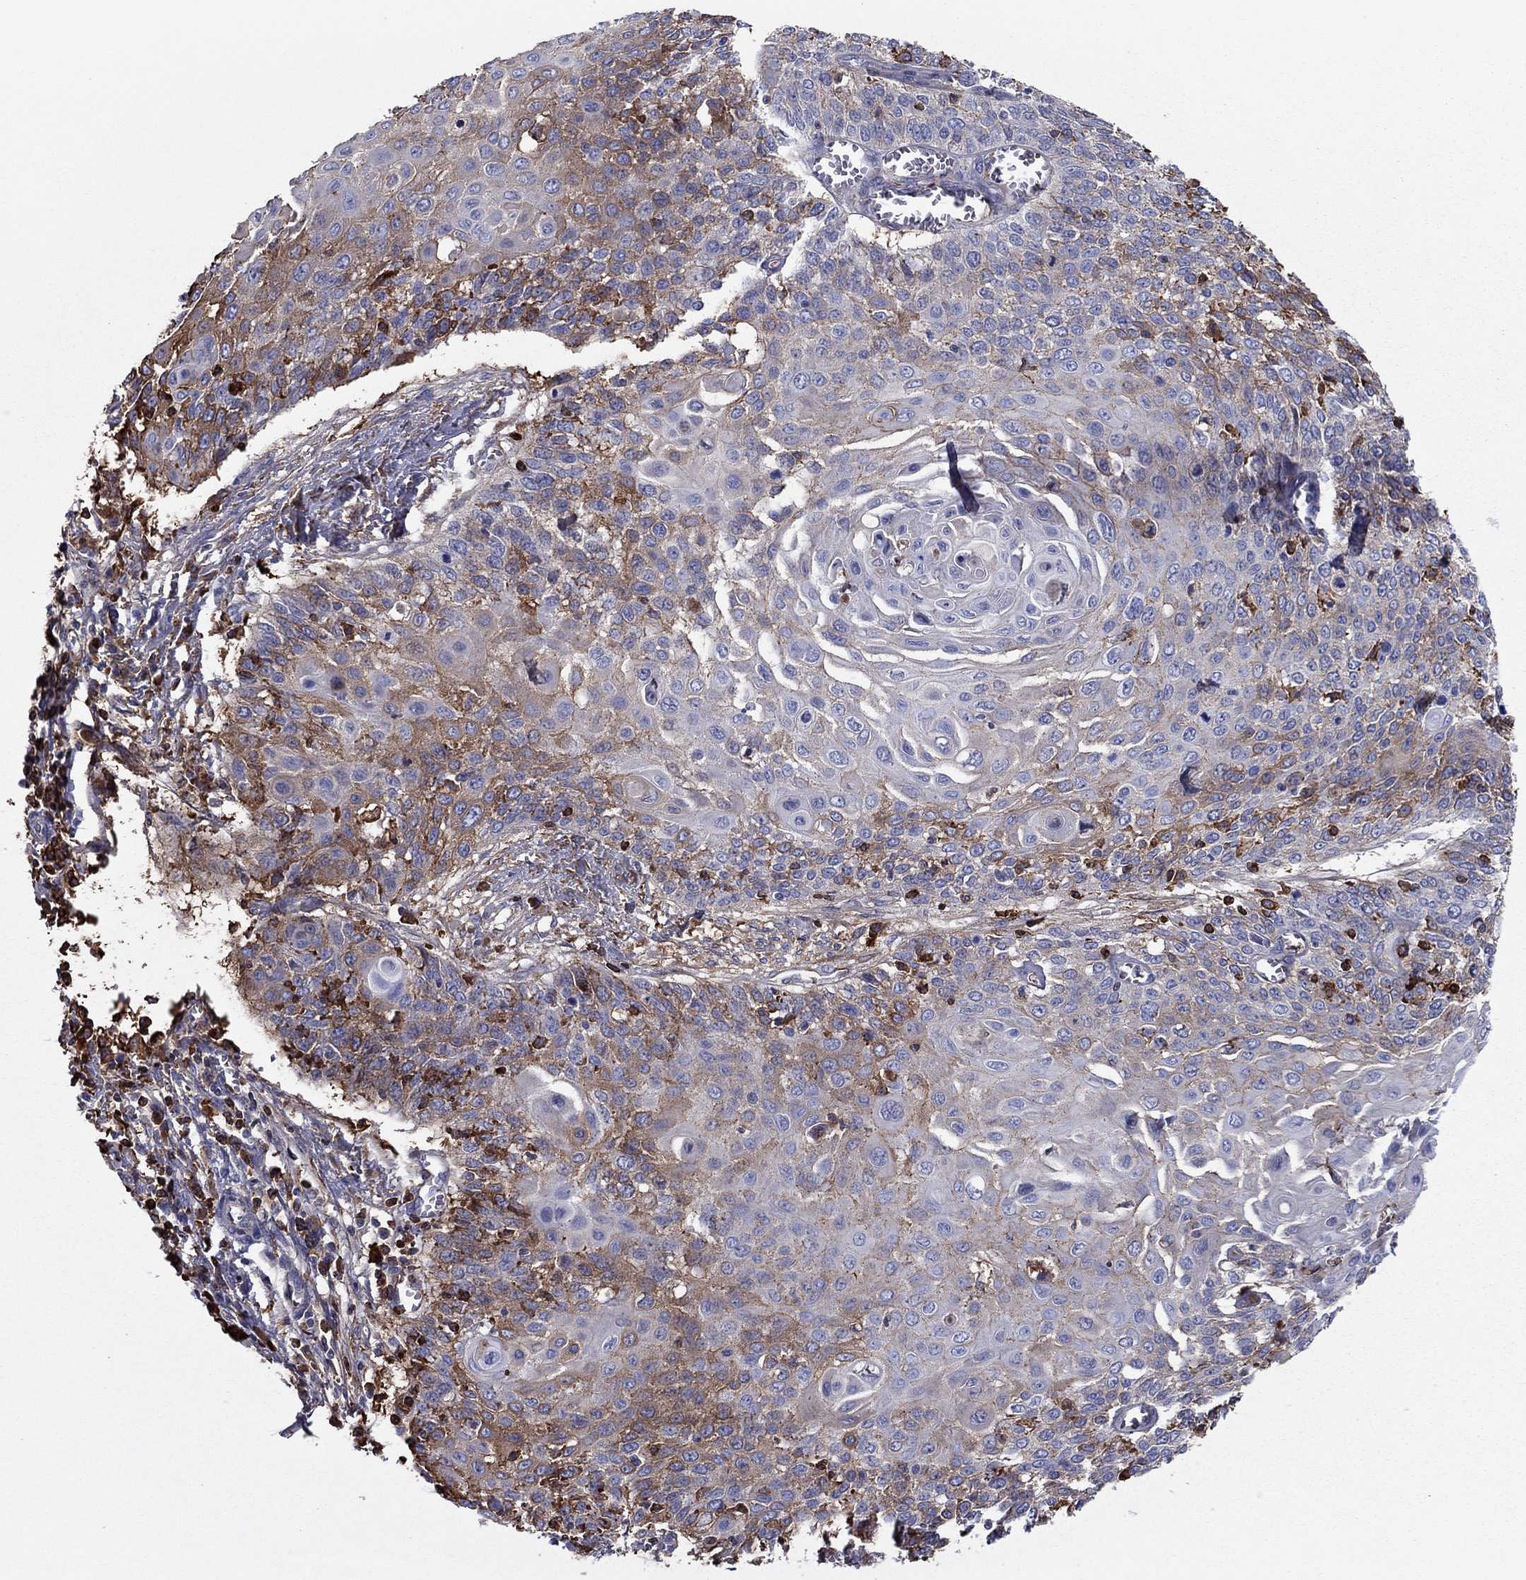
{"staining": {"intensity": "weak", "quantity": "25%-75%", "location": "cytoplasmic/membranous"}, "tissue": "cervical cancer", "cell_type": "Tumor cells", "image_type": "cancer", "snomed": [{"axis": "morphology", "description": "Squamous cell carcinoma, NOS"}, {"axis": "topography", "description": "Cervix"}], "caption": "Weak cytoplasmic/membranous protein expression is appreciated in approximately 25%-75% of tumor cells in squamous cell carcinoma (cervical).", "gene": "HPX", "patient": {"sex": "female", "age": 39}}